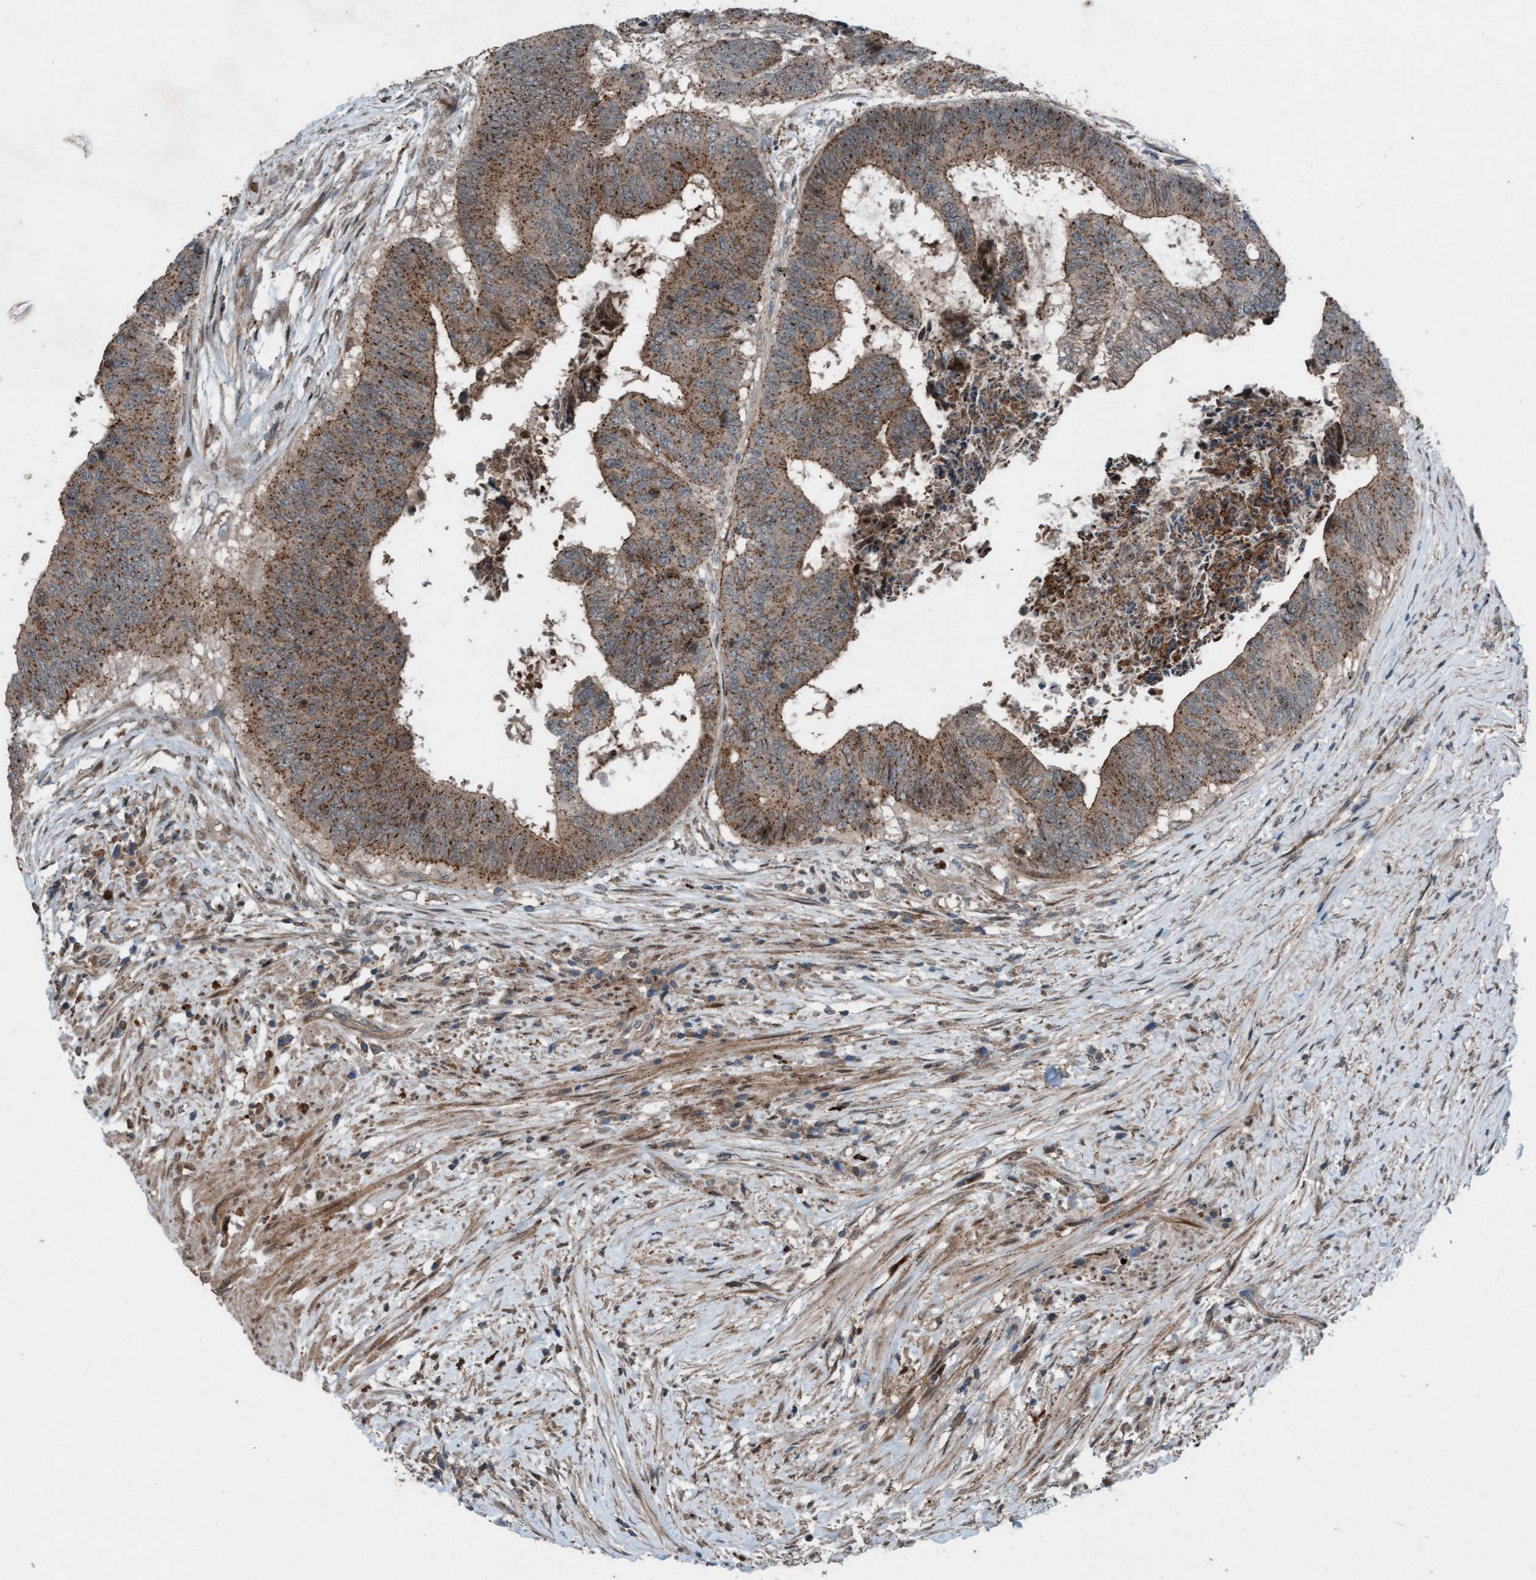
{"staining": {"intensity": "moderate", "quantity": ">75%", "location": "cytoplasmic/membranous"}, "tissue": "colorectal cancer", "cell_type": "Tumor cells", "image_type": "cancer", "snomed": [{"axis": "morphology", "description": "Adenocarcinoma, NOS"}, {"axis": "topography", "description": "Rectum"}], "caption": "Colorectal adenocarcinoma stained for a protein reveals moderate cytoplasmic/membranous positivity in tumor cells. (DAB IHC with brightfield microscopy, high magnification).", "gene": "PLXNB2", "patient": {"sex": "male", "age": 72}}